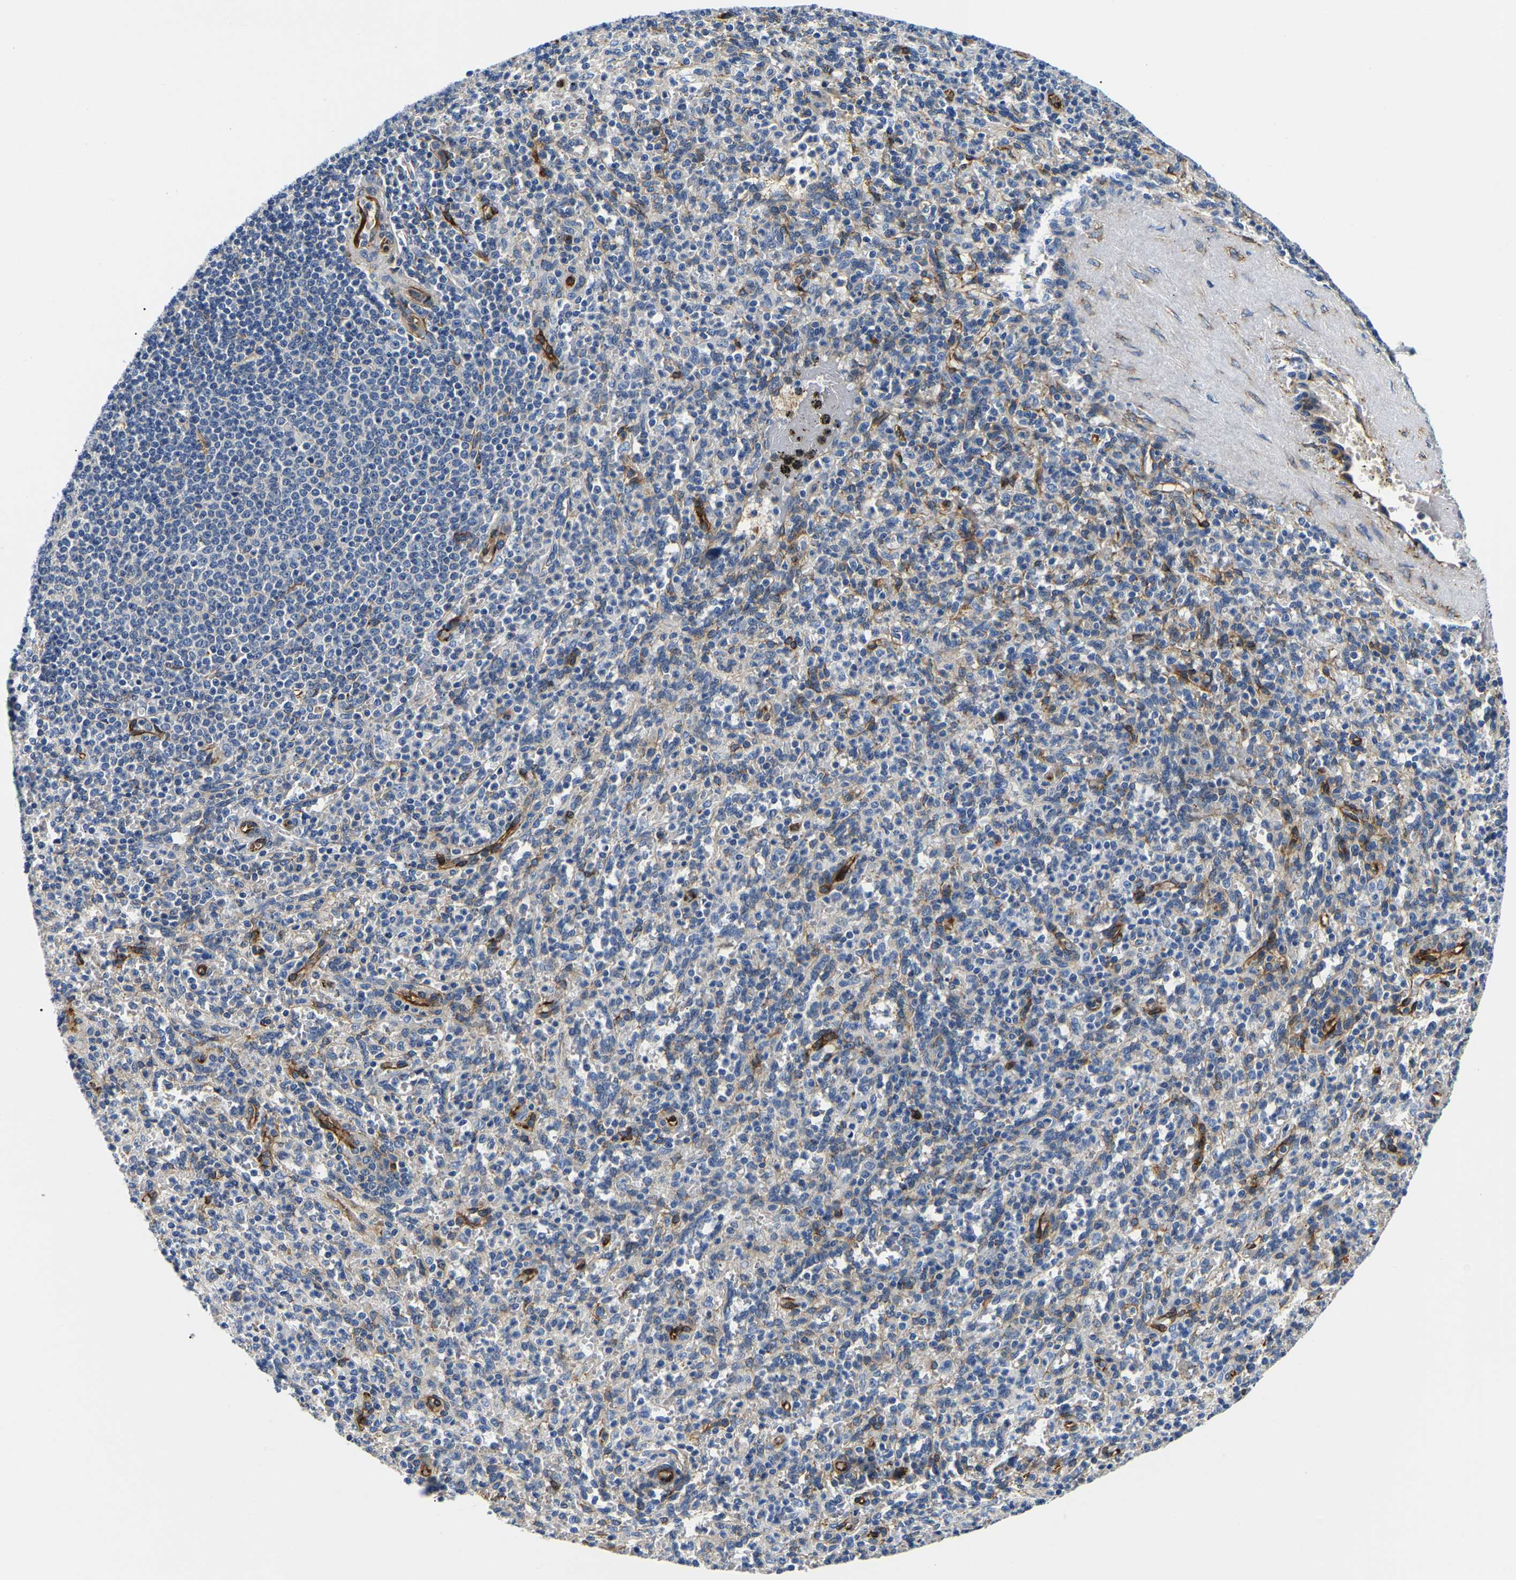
{"staining": {"intensity": "weak", "quantity": "<25%", "location": "cytoplasmic/membranous"}, "tissue": "spleen", "cell_type": "Cells in red pulp", "image_type": "normal", "snomed": [{"axis": "morphology", "description": "Normal tissue, NOS"}, {"axis": "topography", "description": "Spleen"}], "caption": "Cells in red pulp show no significant protein expression in normal spleen.", "gene": "DUSP8", "patient": {"sex": "male", "age": 36}}